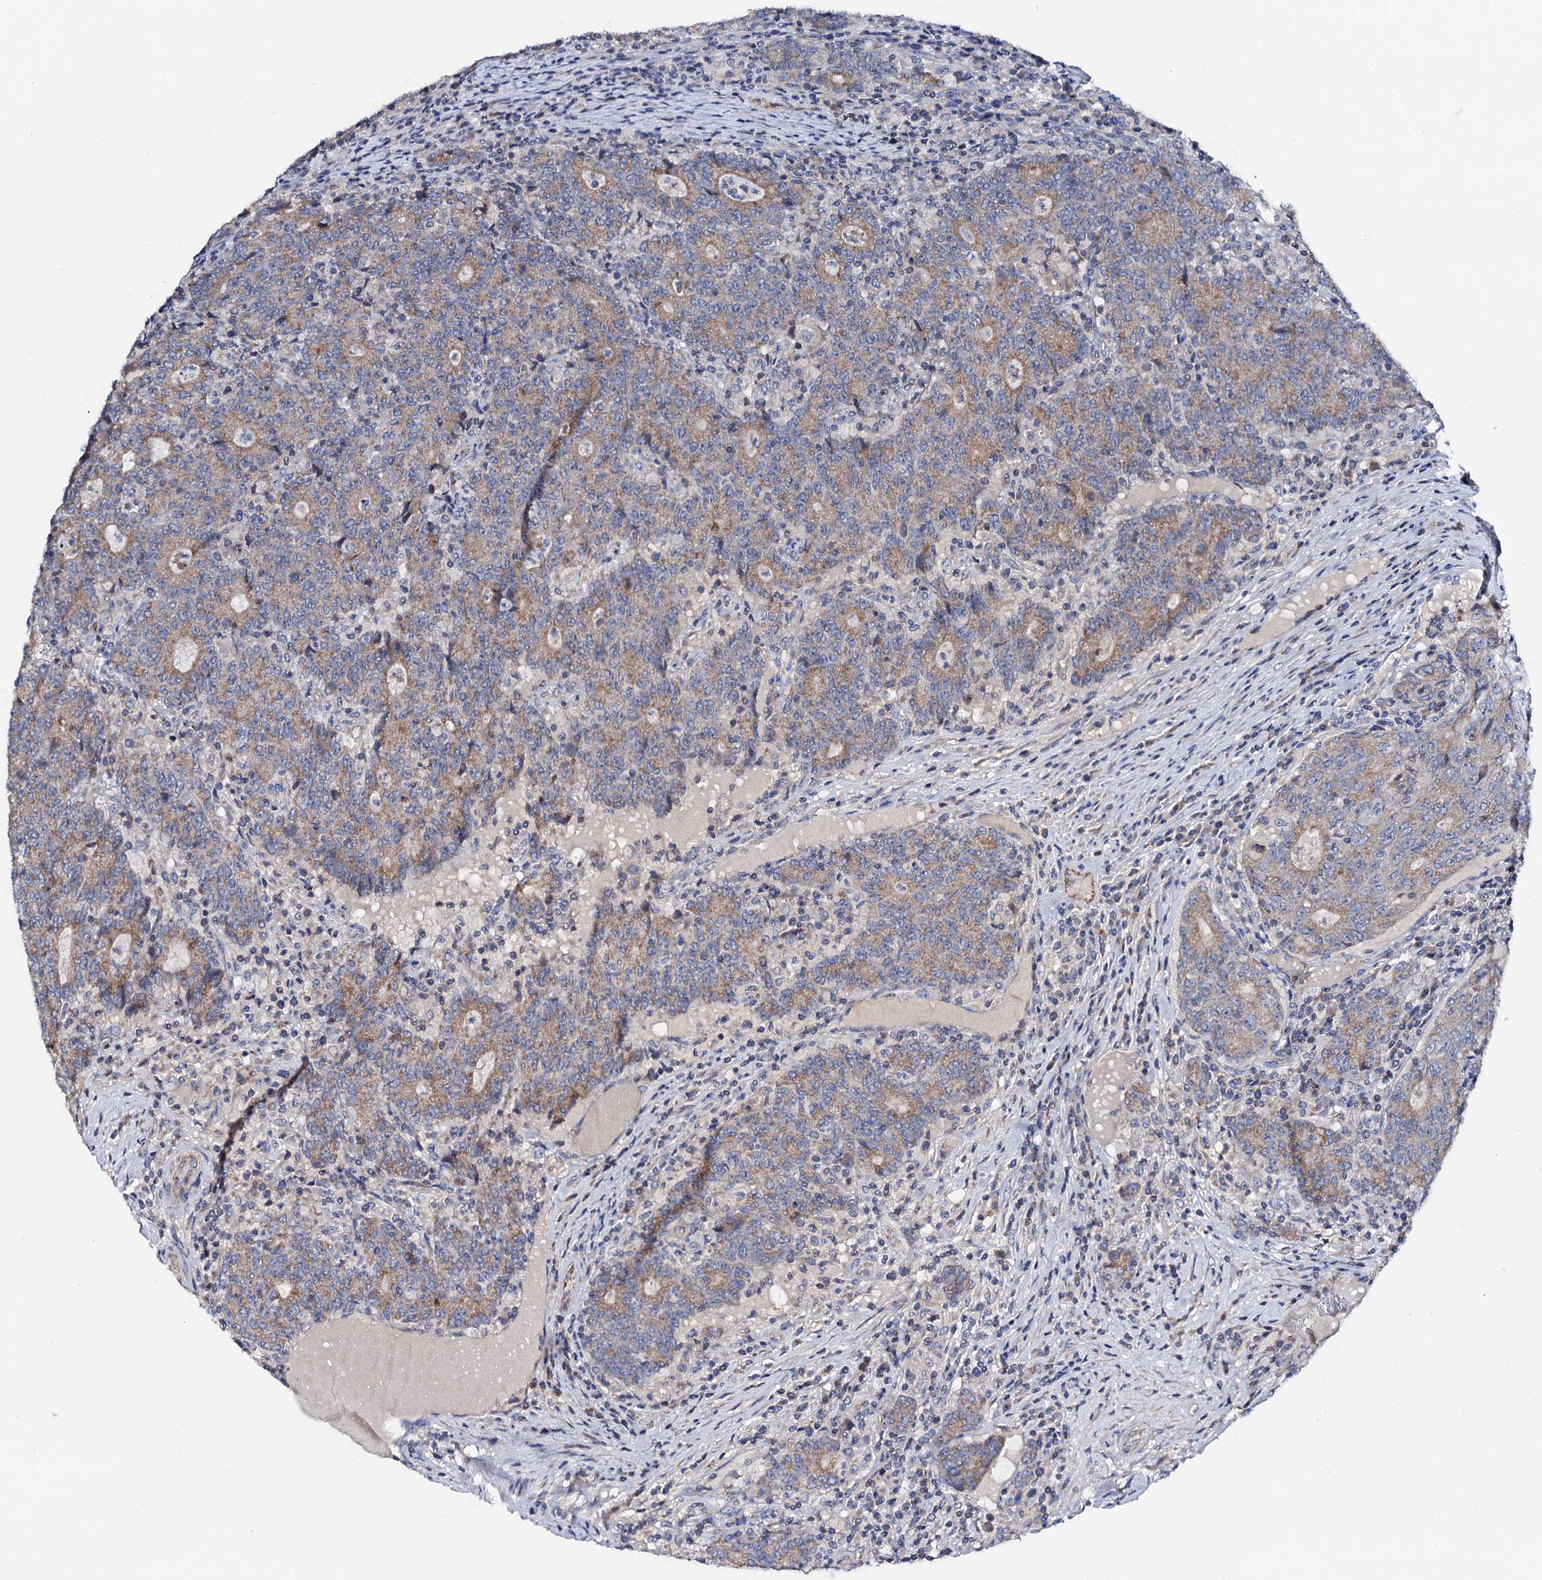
{"staining": {"intensity": "moderate", "quantity": ">75%", "location": "cytoplasmic/membranous"}, "tissue": "colorectal cancer", "cell_type": "Tumor cells", "image_type": "cancer", "snomed": [{"axis": "morphology", "description": "Adenocarcinoma, NOS"}, {"axis": "topography", "description": "Colon"}], "caption": "Immunohistochemistry (IHC) micrograph of neoplastic tissue: human colorectal adenocarcinoma stained using immunohistochemistry (IHC) exhibits medium levels of moderate protein expression localized specifically in the cytoplasmic/membranous of tumor cells, appearing as a cytoplasmic/membranous brown color.", "gene": "MRPL48", "patient": {"sex": "female", "age": 75}}